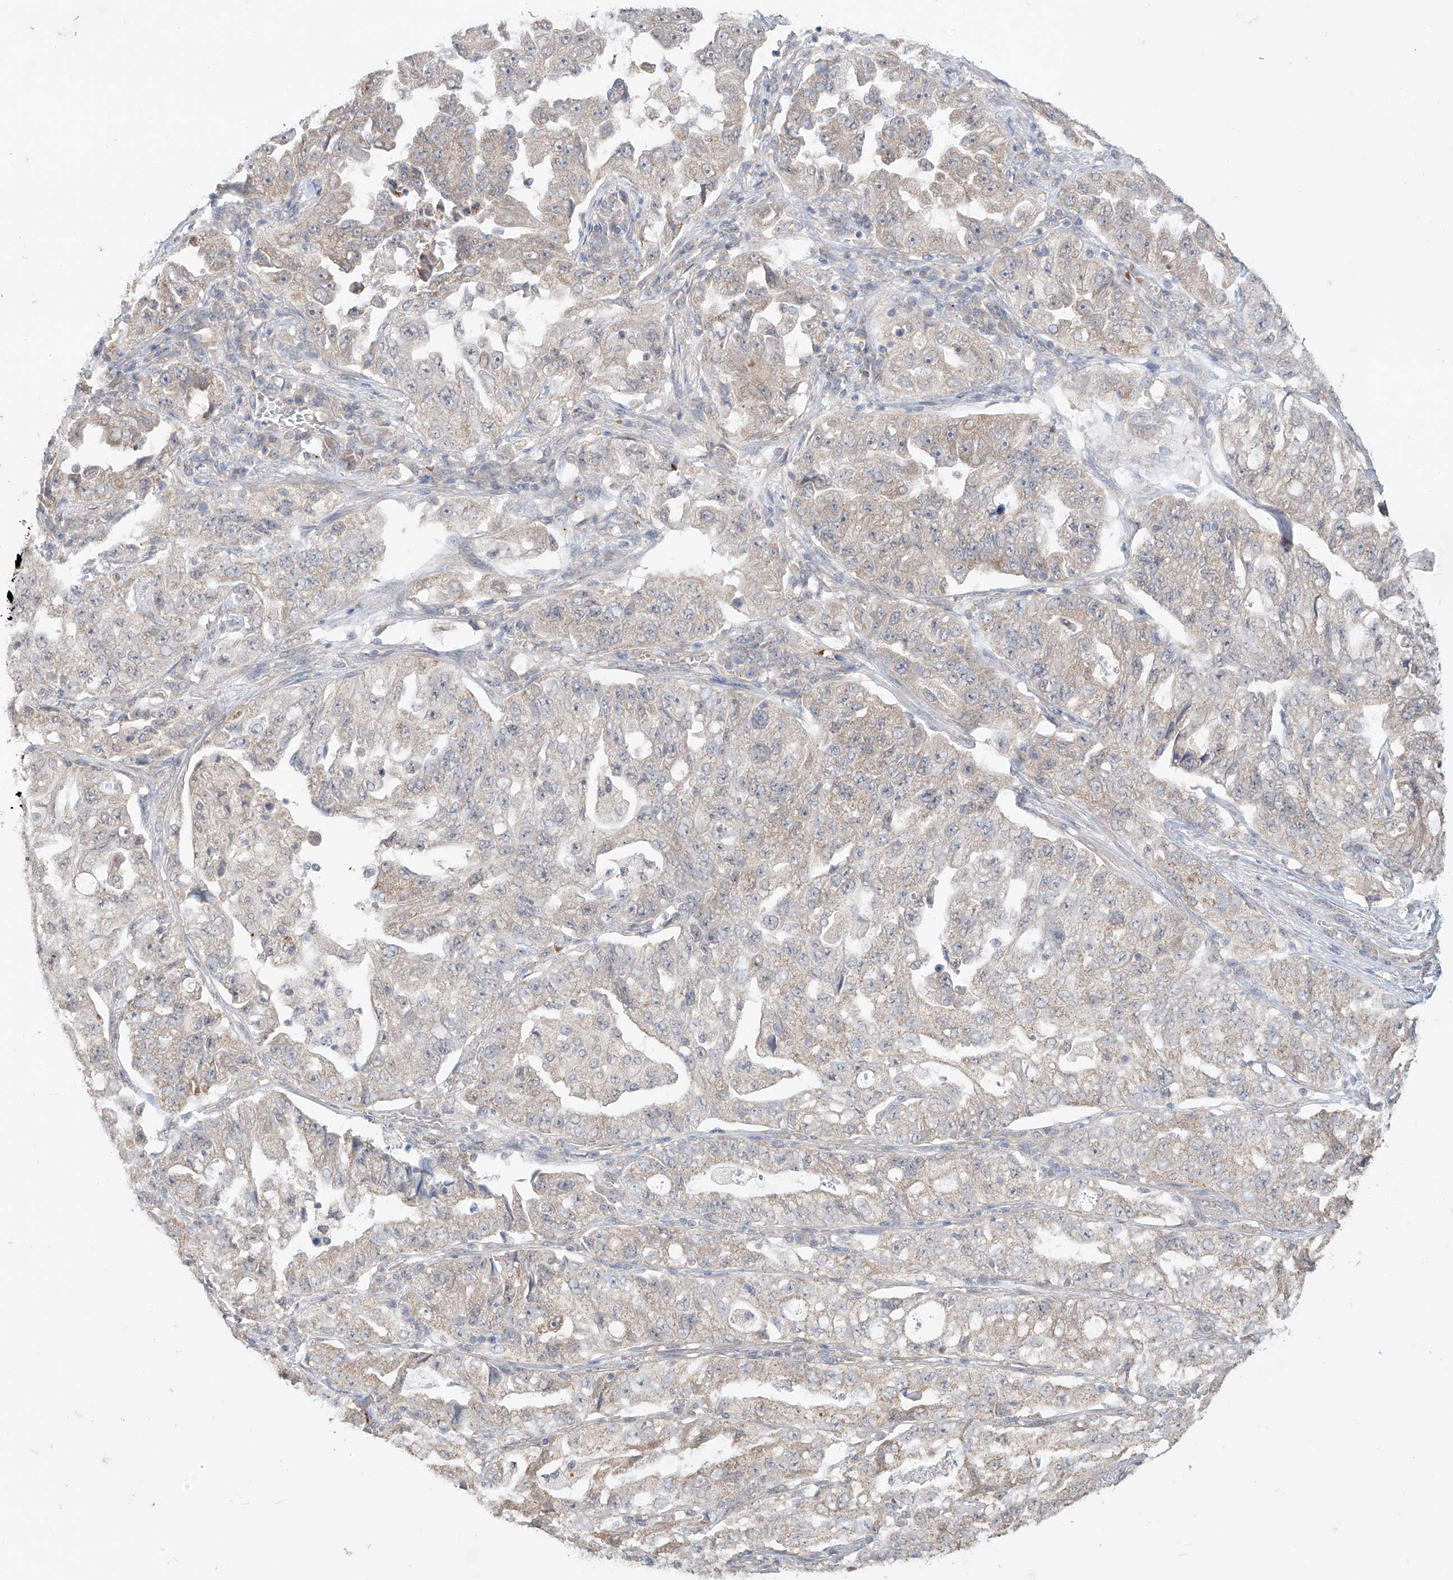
{"staining": {"intensity": "weak", "quantity": "<25%", "location": "cytoplasmic/membranous"}, "tissue": "lung cancer", "cell_type": "Tumor cells", "image_type": "cancer", "snomed": [{"axis": "morphology", "description": "Adenocarcinoma, NOS"}, {"axis": "topography", "description": "Lung"}], "caption": "High magnification brightfield microscopy of adenocarcinoma (lung) stained with DAB (brown) and counterstained with hematoxylin (blue): tumor cells show no significant staining.", "gene": "MTUS2", "patient": {"sex": "female", "age": 51}}